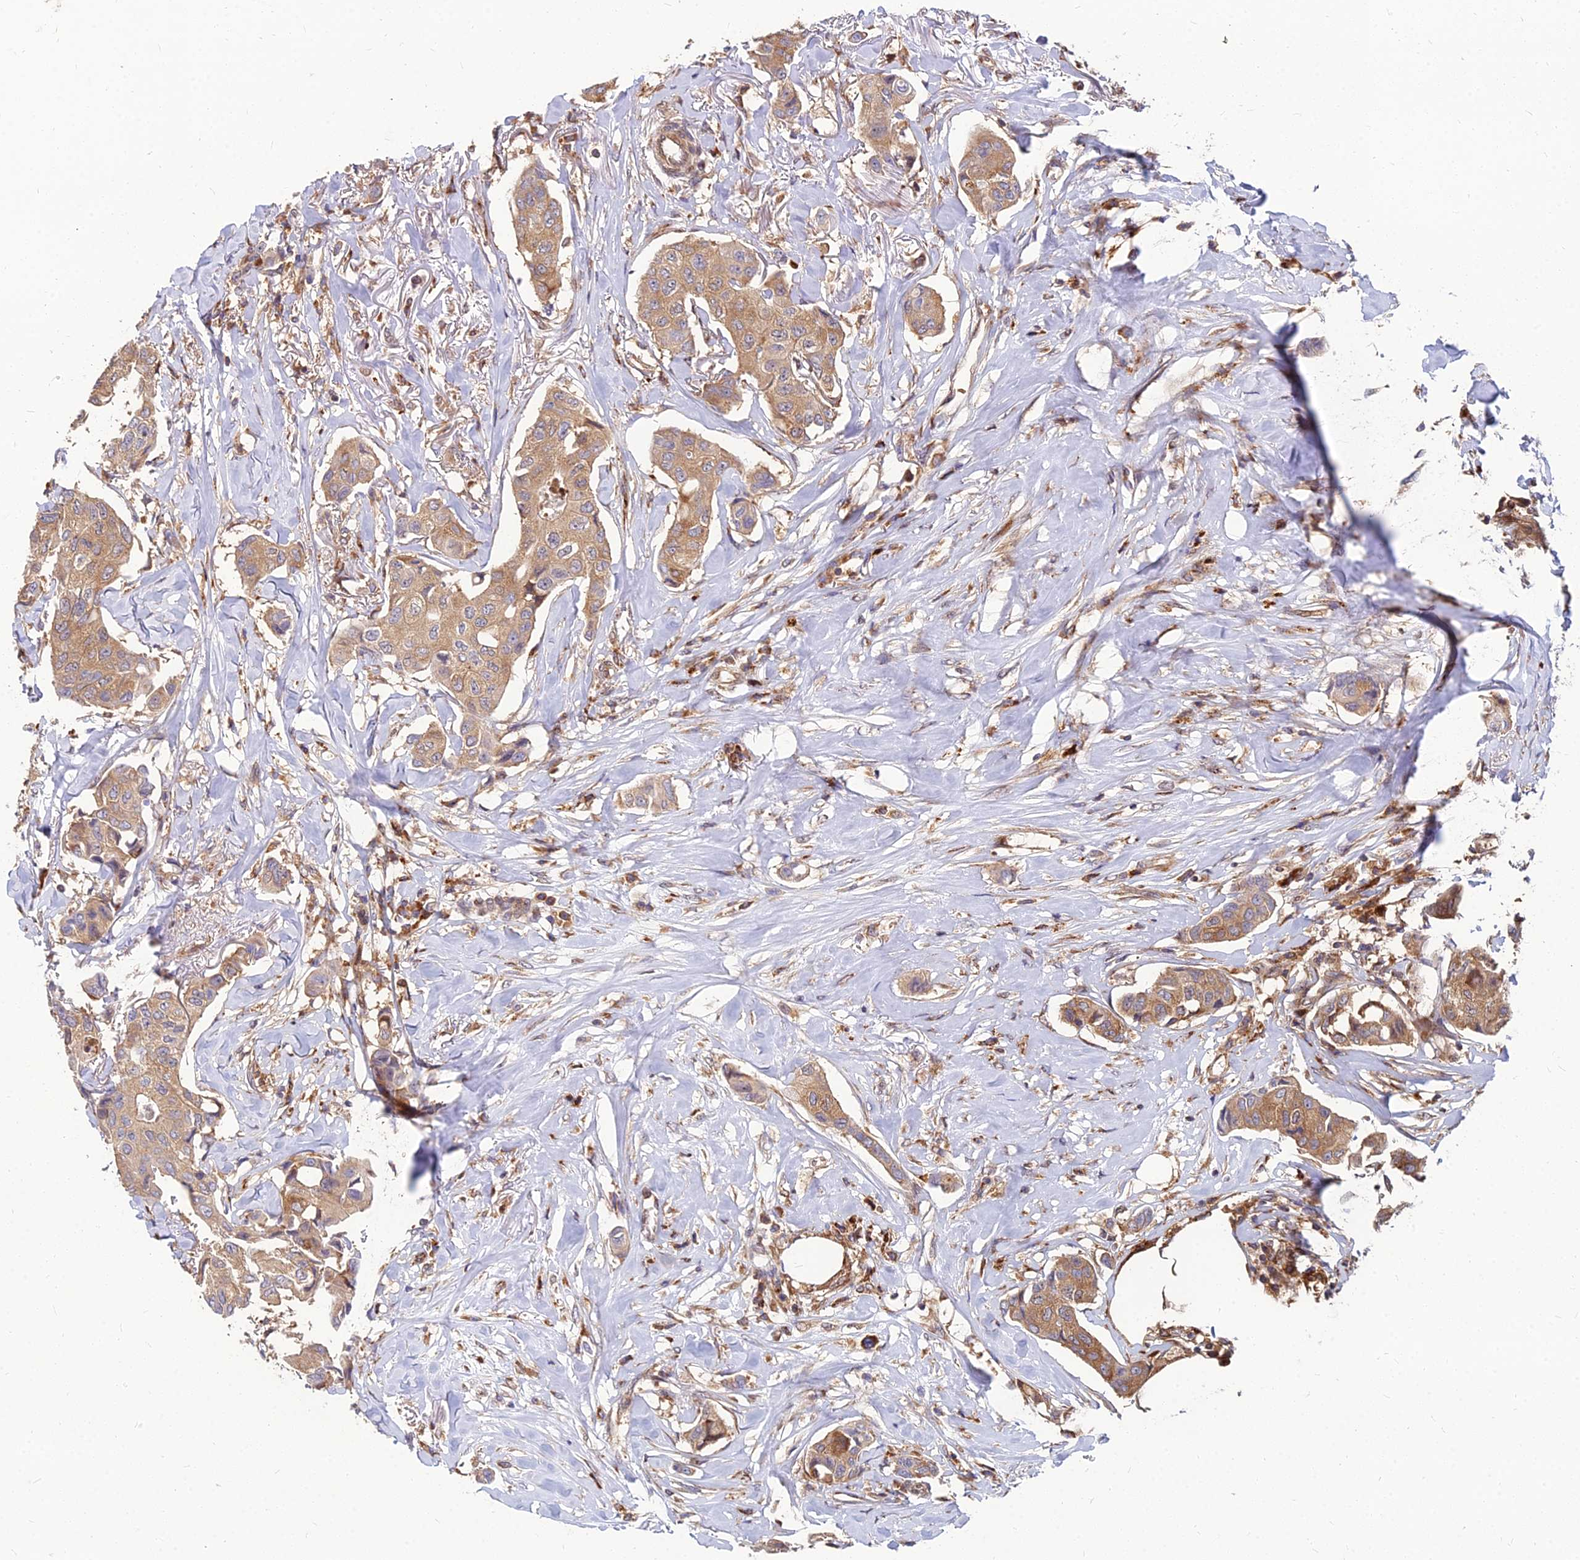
{"staining": {"intensity": "moderate", "quantity": ">75%", "location": "cytoplasmic/membranous"}, "tissue": "breast cancer", "cell_type": "Tumor cells", "image_type": "cancer", "snomed": [{"axis": "morphology", "description": "Duct carcinoma"}, {"axis": "topography", "description": "Breast"}], "caption": "Breast invasive ductal carcinoma stained for a protein shows moderate cytoplasmic/membranous positivity in tumor cells.", "gene": "CCT6B", "patient": {"sex": "female", "age": 80}}